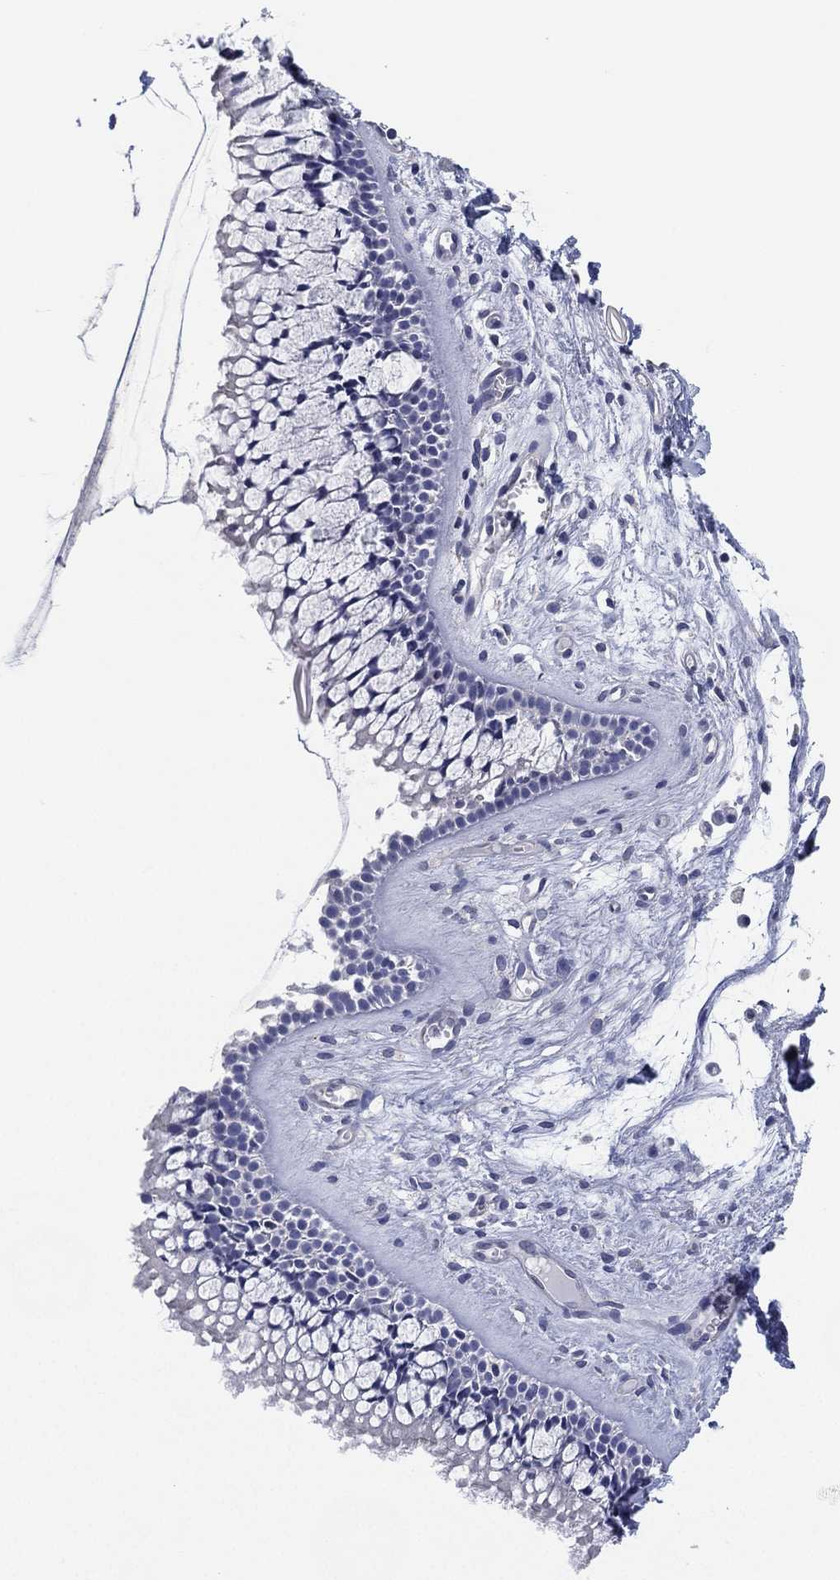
{"staining": {"intensity": "negative", "quantity": "none", "location": "none"}, "tissue": "nasopharynx", "cell_type": "Respiratory epithelial cells", "image_type": "normal", "snomed": [{"axis": "morphology", "description": "Normal tissue, NOS"}, {"axis": "topography", "description": "Nasopharynx"}], "caption": "Nasopharynx was stained to show a protein in brown. There is no significant expression in respiratory epithelial cells. (Brightfield microscopy of DAB IHC at high magnification).", "gene": "CCDC70", "patient": {"sex": "male", "age": 51}}